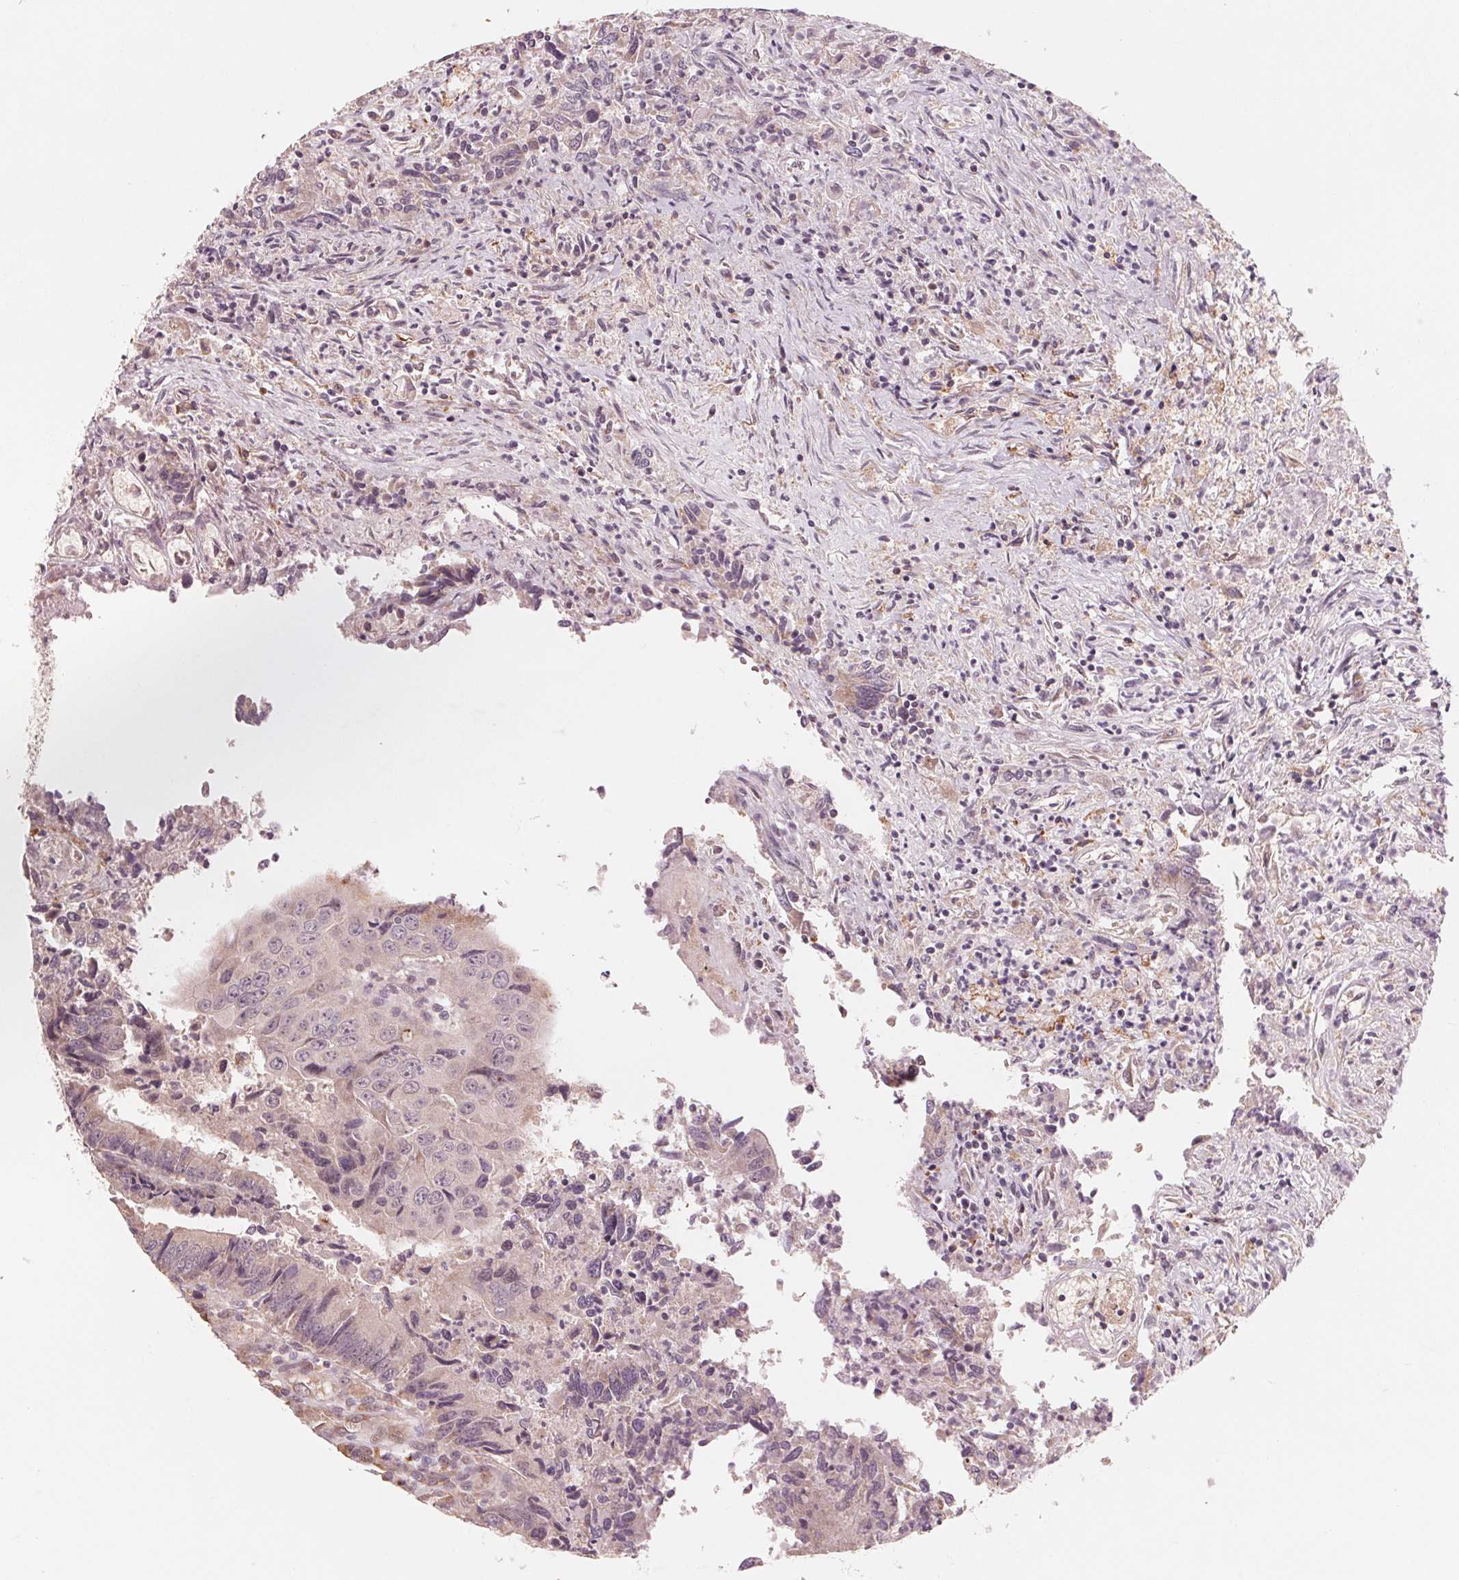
{"staining": {"intensity": "negative", "quantity": "none", "location": "none"}, "tissue": "colorectal cancer", "cell_type": "Tumor cells", "image_type": "cancer", "snomed": [{"axis": "morphology", "description": "Adenocarcinoma, NOS"}, {"axis": "topography", "description": "Colon"}], "caption": "A high-resolution photomicrograph shows immunohistochemistry (IHC) staining of colorectal cancer, which shows no significant staining in tumor cells. The staining is performed using DAB brown chromogen with nuclei counter-stained in using hematoxylin.", "gene": "IL9R", "patient": {"sex": "female", "age": 67}}